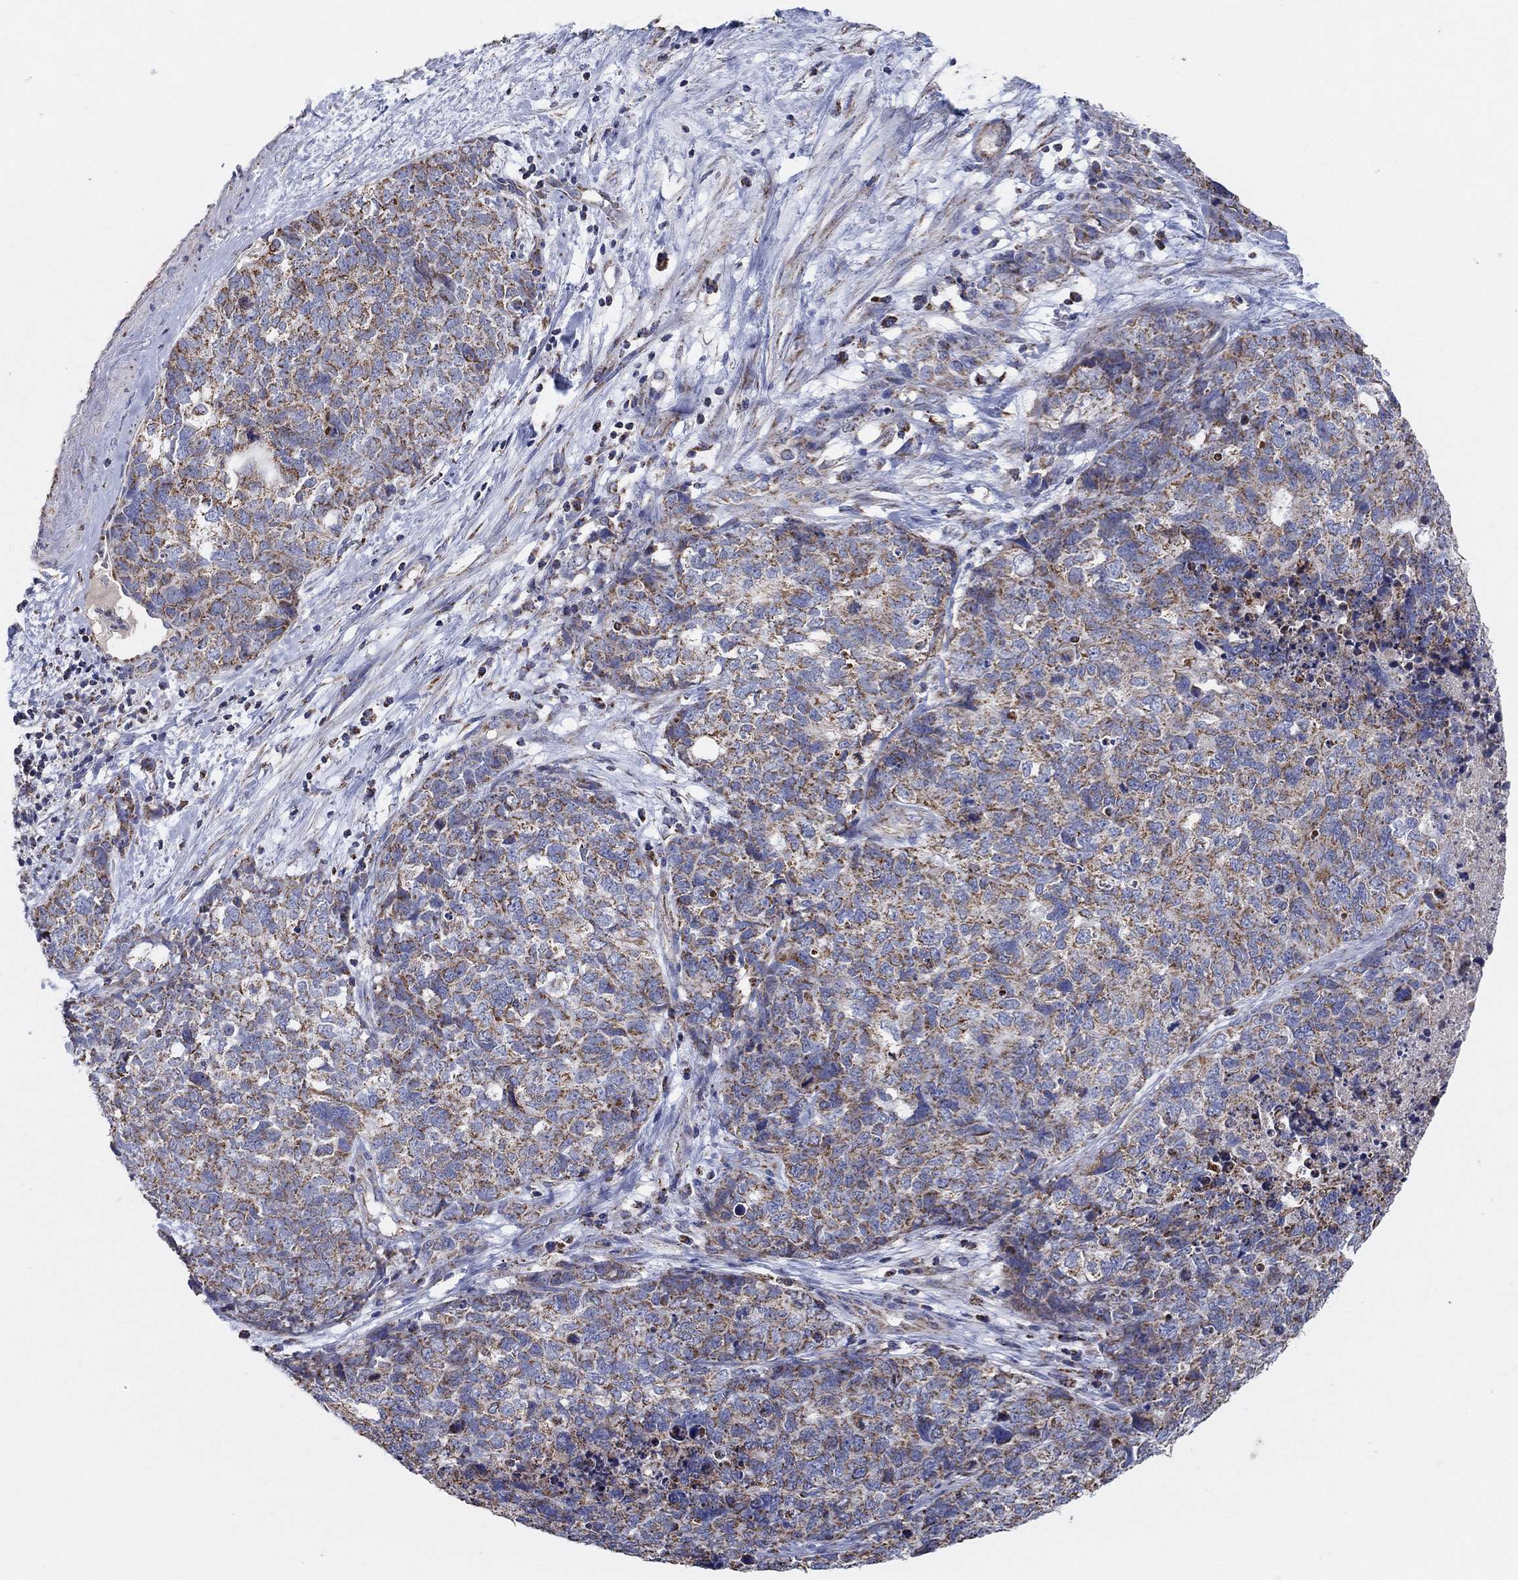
{"staining": {"intensity": "strong", "quantity": "25%-75%", "location": "cytoplasmic/membranous"}, "tissue": "cervical cancer", "cell_type": "Tumor cells", "image_type": "cancer", "snomed": [{"axis": "morphology", "description": "Squamous cell carcinoma, NOS"}, {"axis": "topography", "description": "Cervix"}], "caption": "The image displays a brown stain indicating the presence of a protein in the cytoplasmic/membranous of tumor cells in squamous cell carcinoma (cervical). (DAB IHC with brightfield microscopy, high magnification).", "gene": "C9orf85", "patient": {"sex": "female", "age": 63}}